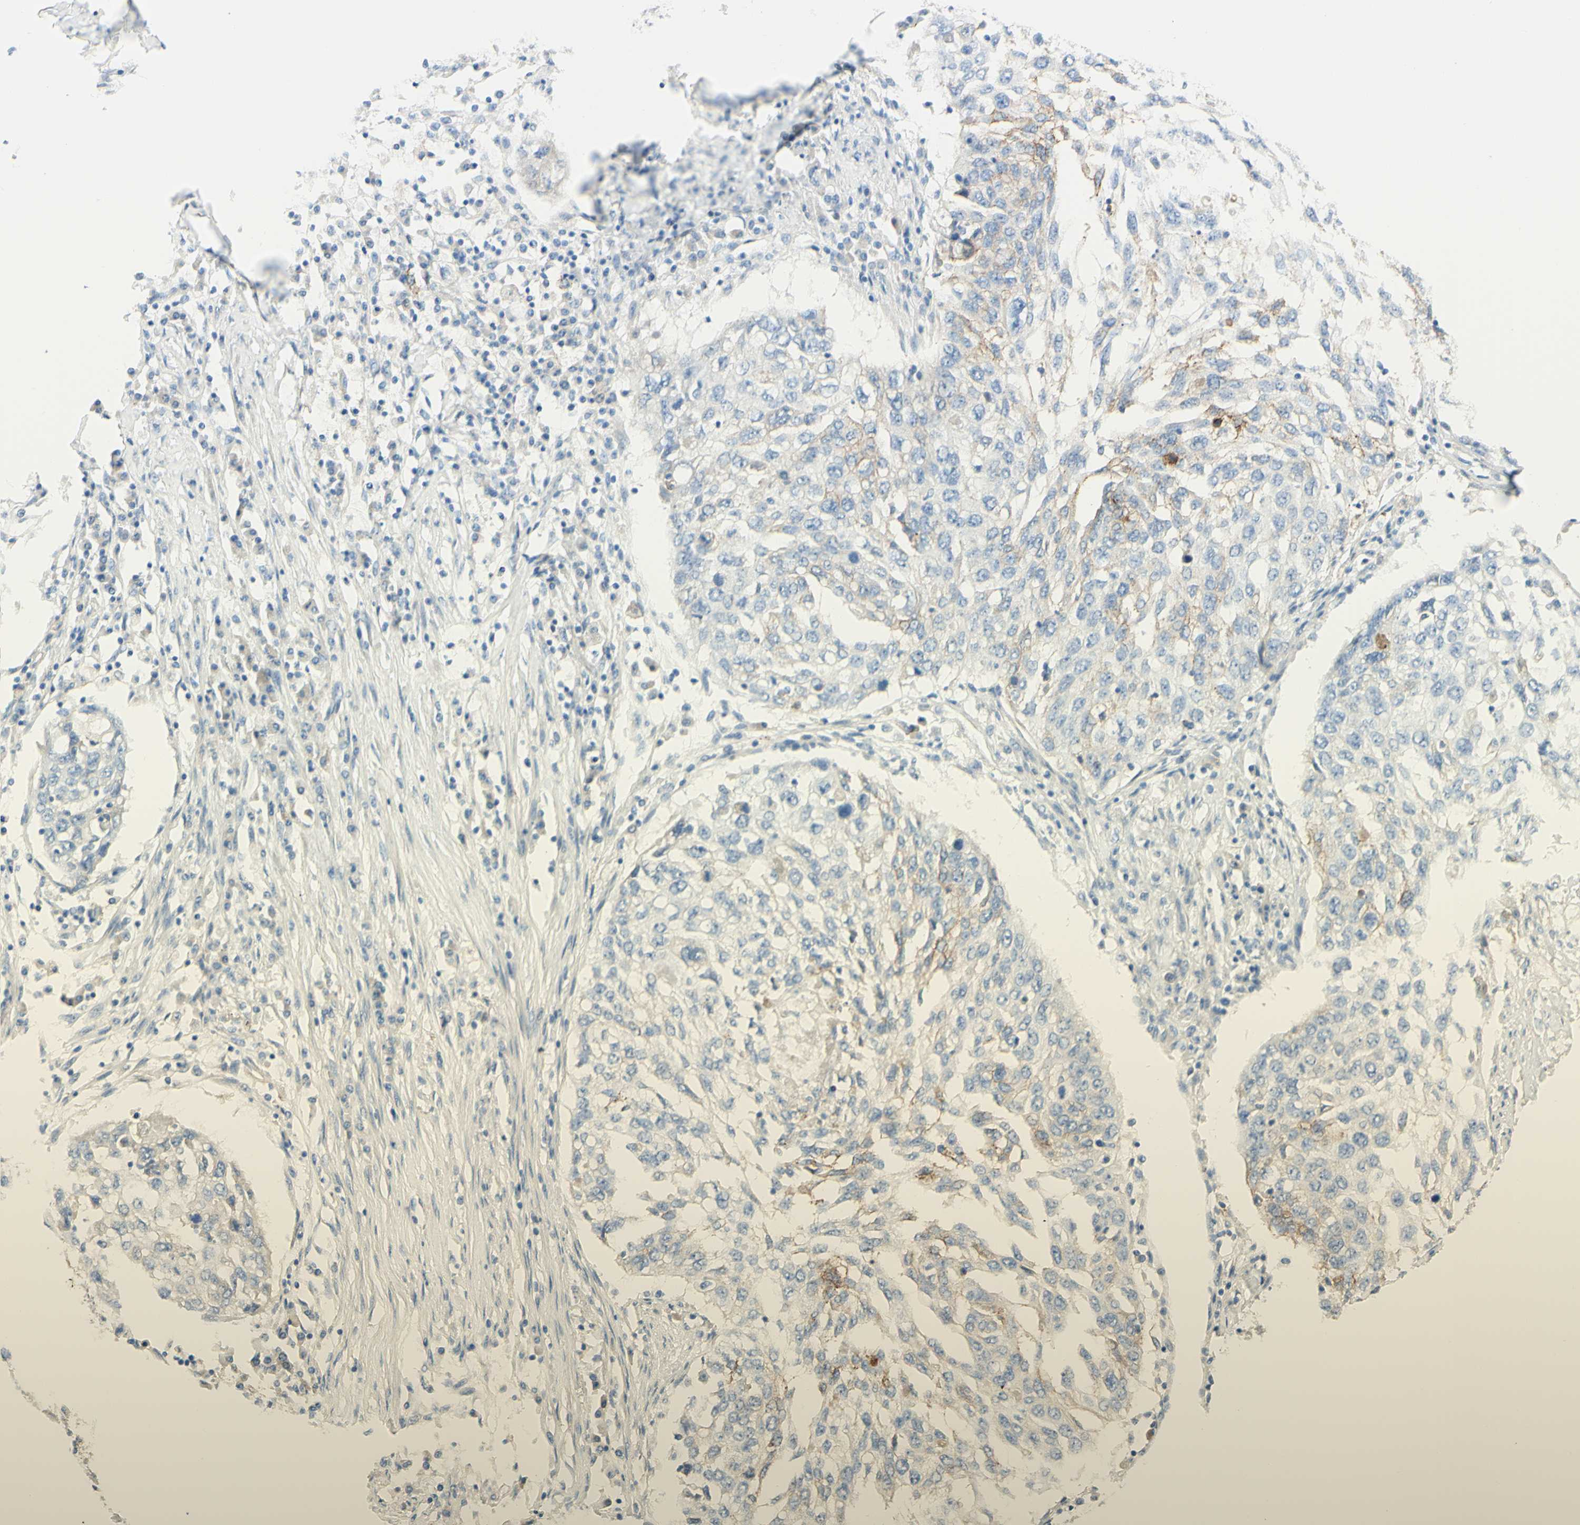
{"staining": {"intensity": "weak", "quantity": "<25%", "location": "cytoplasmic/membranous"}, "tissue": "lung cancer", "cell_type": "Tumor cells", "image_type": "cancer", "snomed": [{"axis": "morphology", "description": "Squamous cell carcinoma, NOS"}, {"axis": "topography", "description": "Lung"}], "caption": "This is a histopathology image of immunohistochemistry staining of lung cancer (squamous cell carcinoma), which shows no staining in tumor cells.", "gene": "ALCAM", "patient": {"sex": "female", "age": 63}}